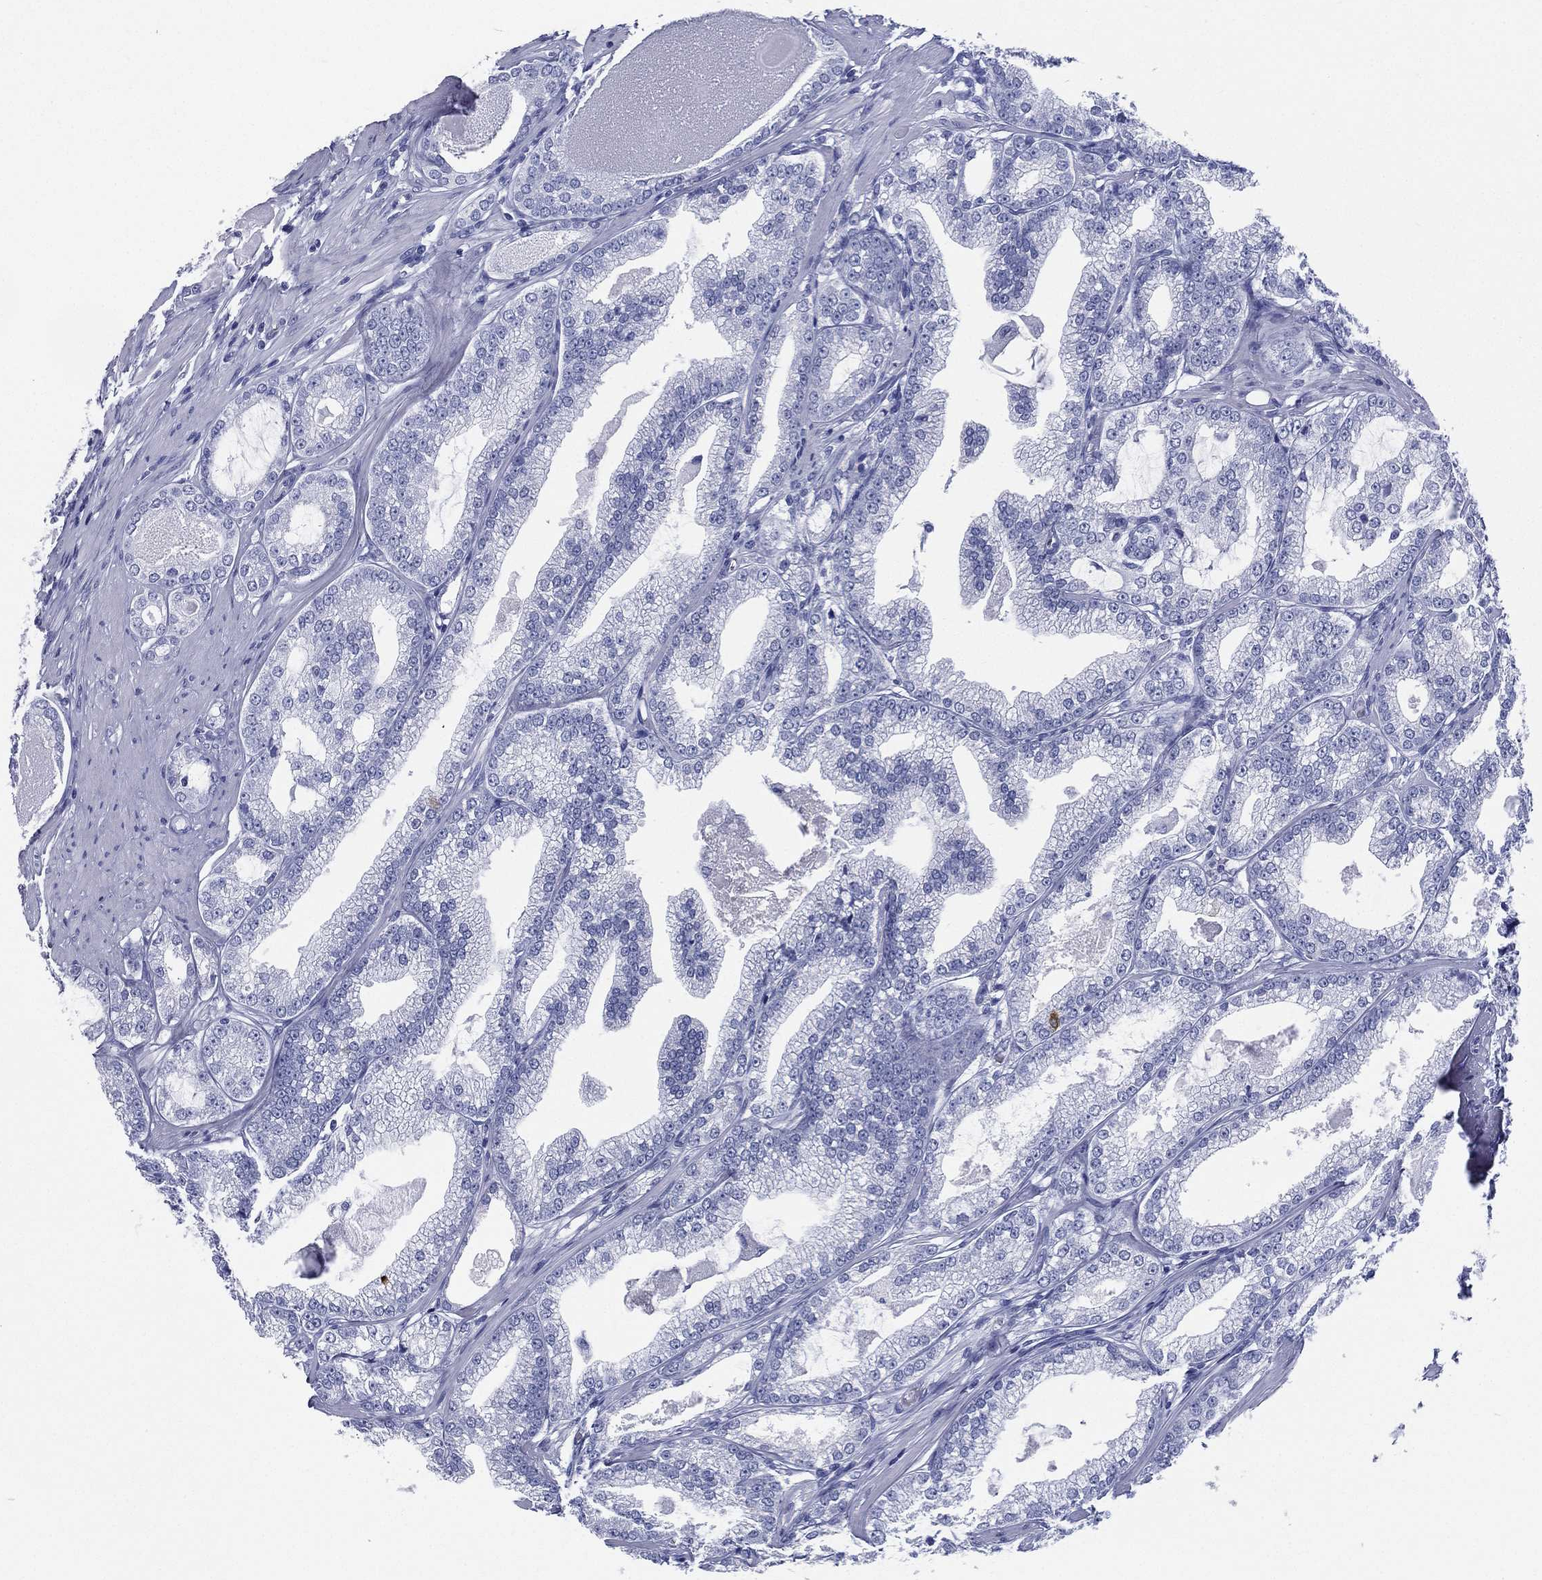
{"staining": {"intensity": "negative", "quantity": "none", "location": "none"}, "tissue": "prostate cancer", "cell_type": "Tumor cells", "image_type": "cancer", "snomed": [{"axis": "morphology", "description": "Adenocarcinoma, High grade"}, {"axis": "topography", "description": "Prostate and seminal vesicle, NOS"}], "caption": "This is a histopathology image of immunohistochemistry (IHC) staining of prostate cancer, which shows no positivity in tumor cells.", "gene": "RSPH4A", "patient": {"sex": "male", "age": 62}}